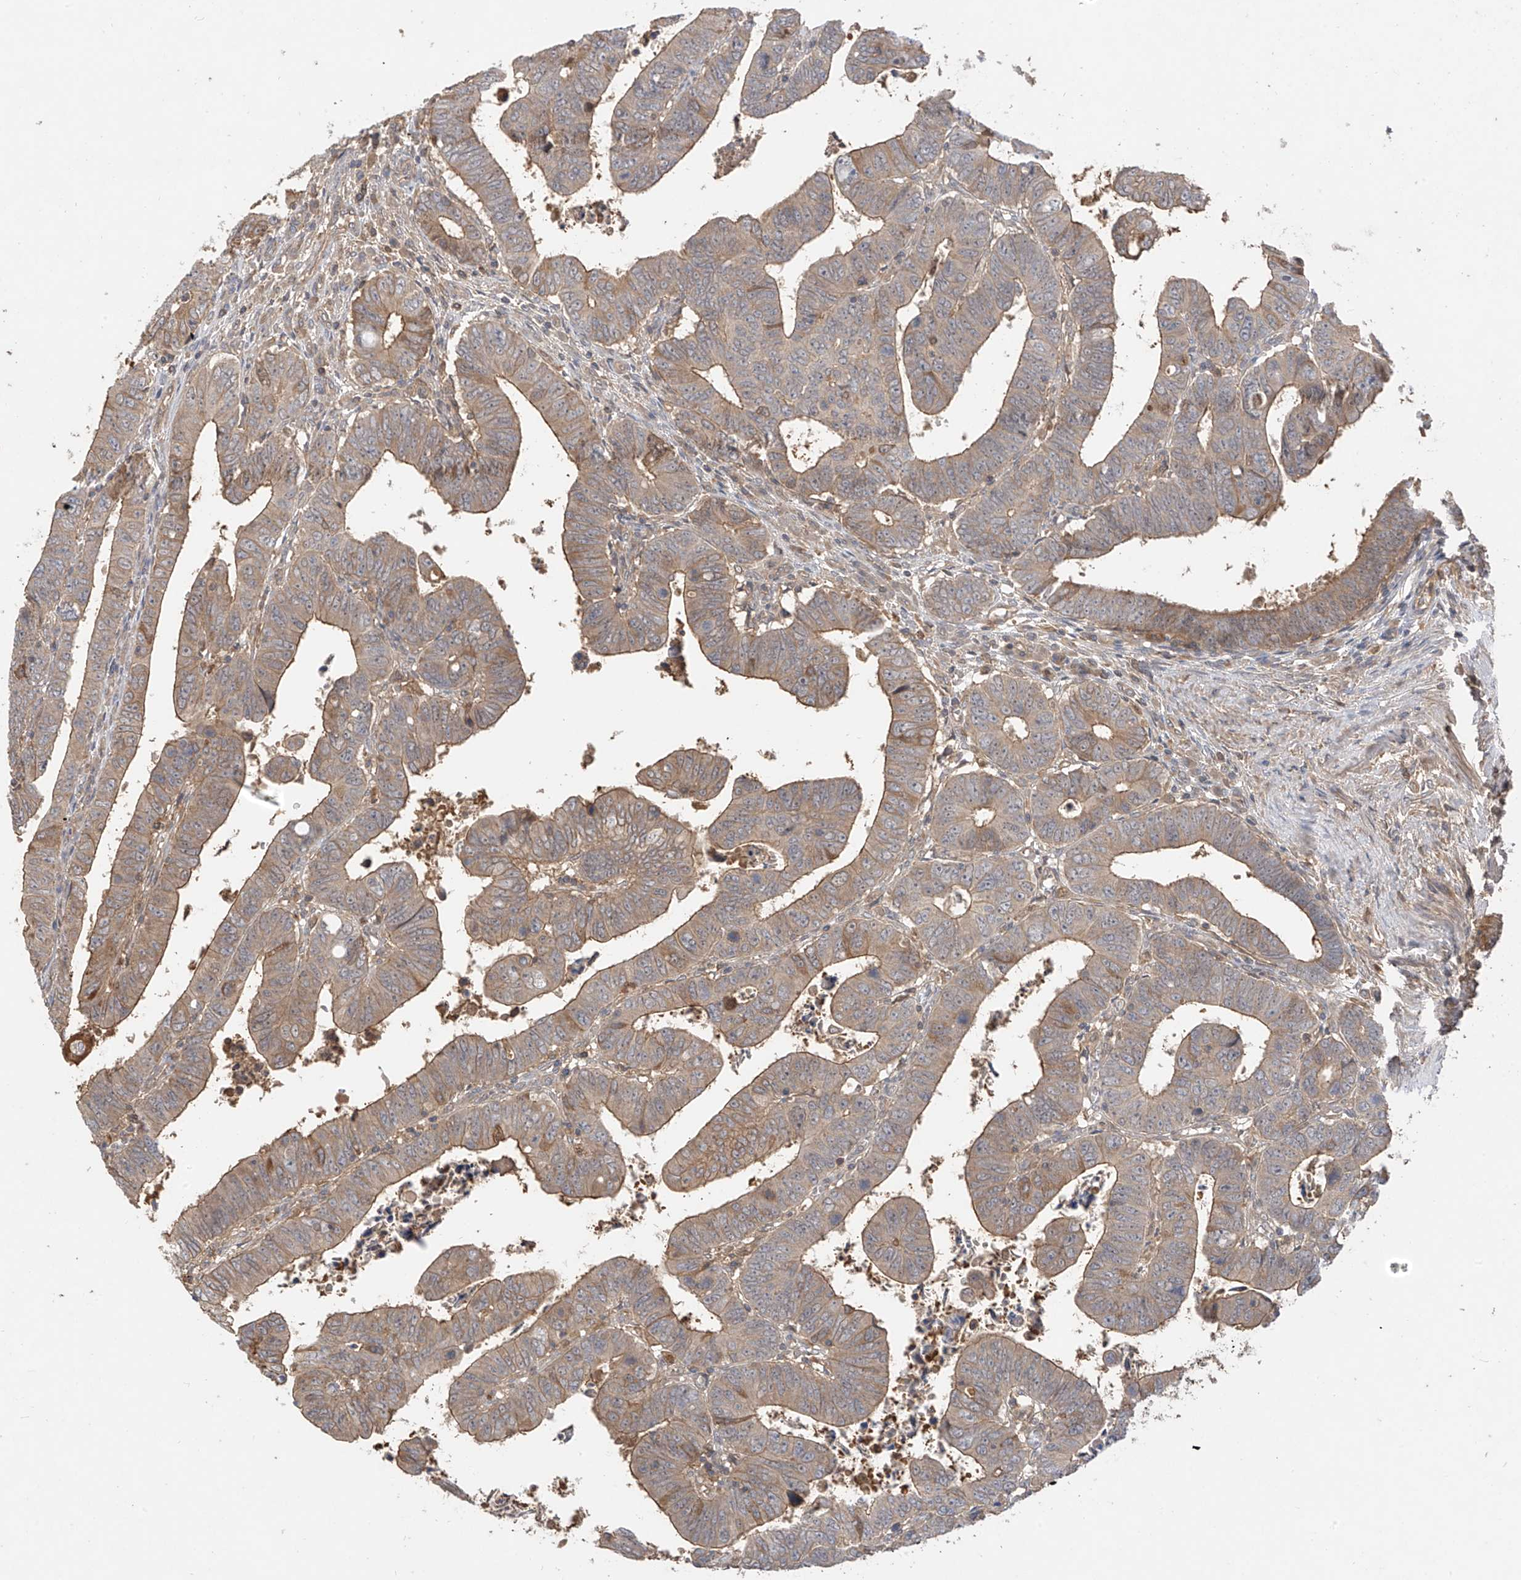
{"staining": {"intensity": "moderate", "quantity": "25%-75%", "location": "cytoplasmic/membranous"}, "tissue": "colorectal cancer", "cell_type": "Tumor cells", "image_type": "cancer", "snomed": [{"axis": "morphology", "description": "Normal tissue, NOS"}, {"axis": "morphology", "description": "Adenocarcinoma, NOS"}, {"axis": "topography", "description": "Rectum"}], "caption": "A brown stain shows moderate cytoplasmic/membranous positivity of a protein in human colorectal cancer (adenocarcinoma) tumor cells.", "gene": "CACNA2D4", "patient": {"sex": "female", "age": 65}}